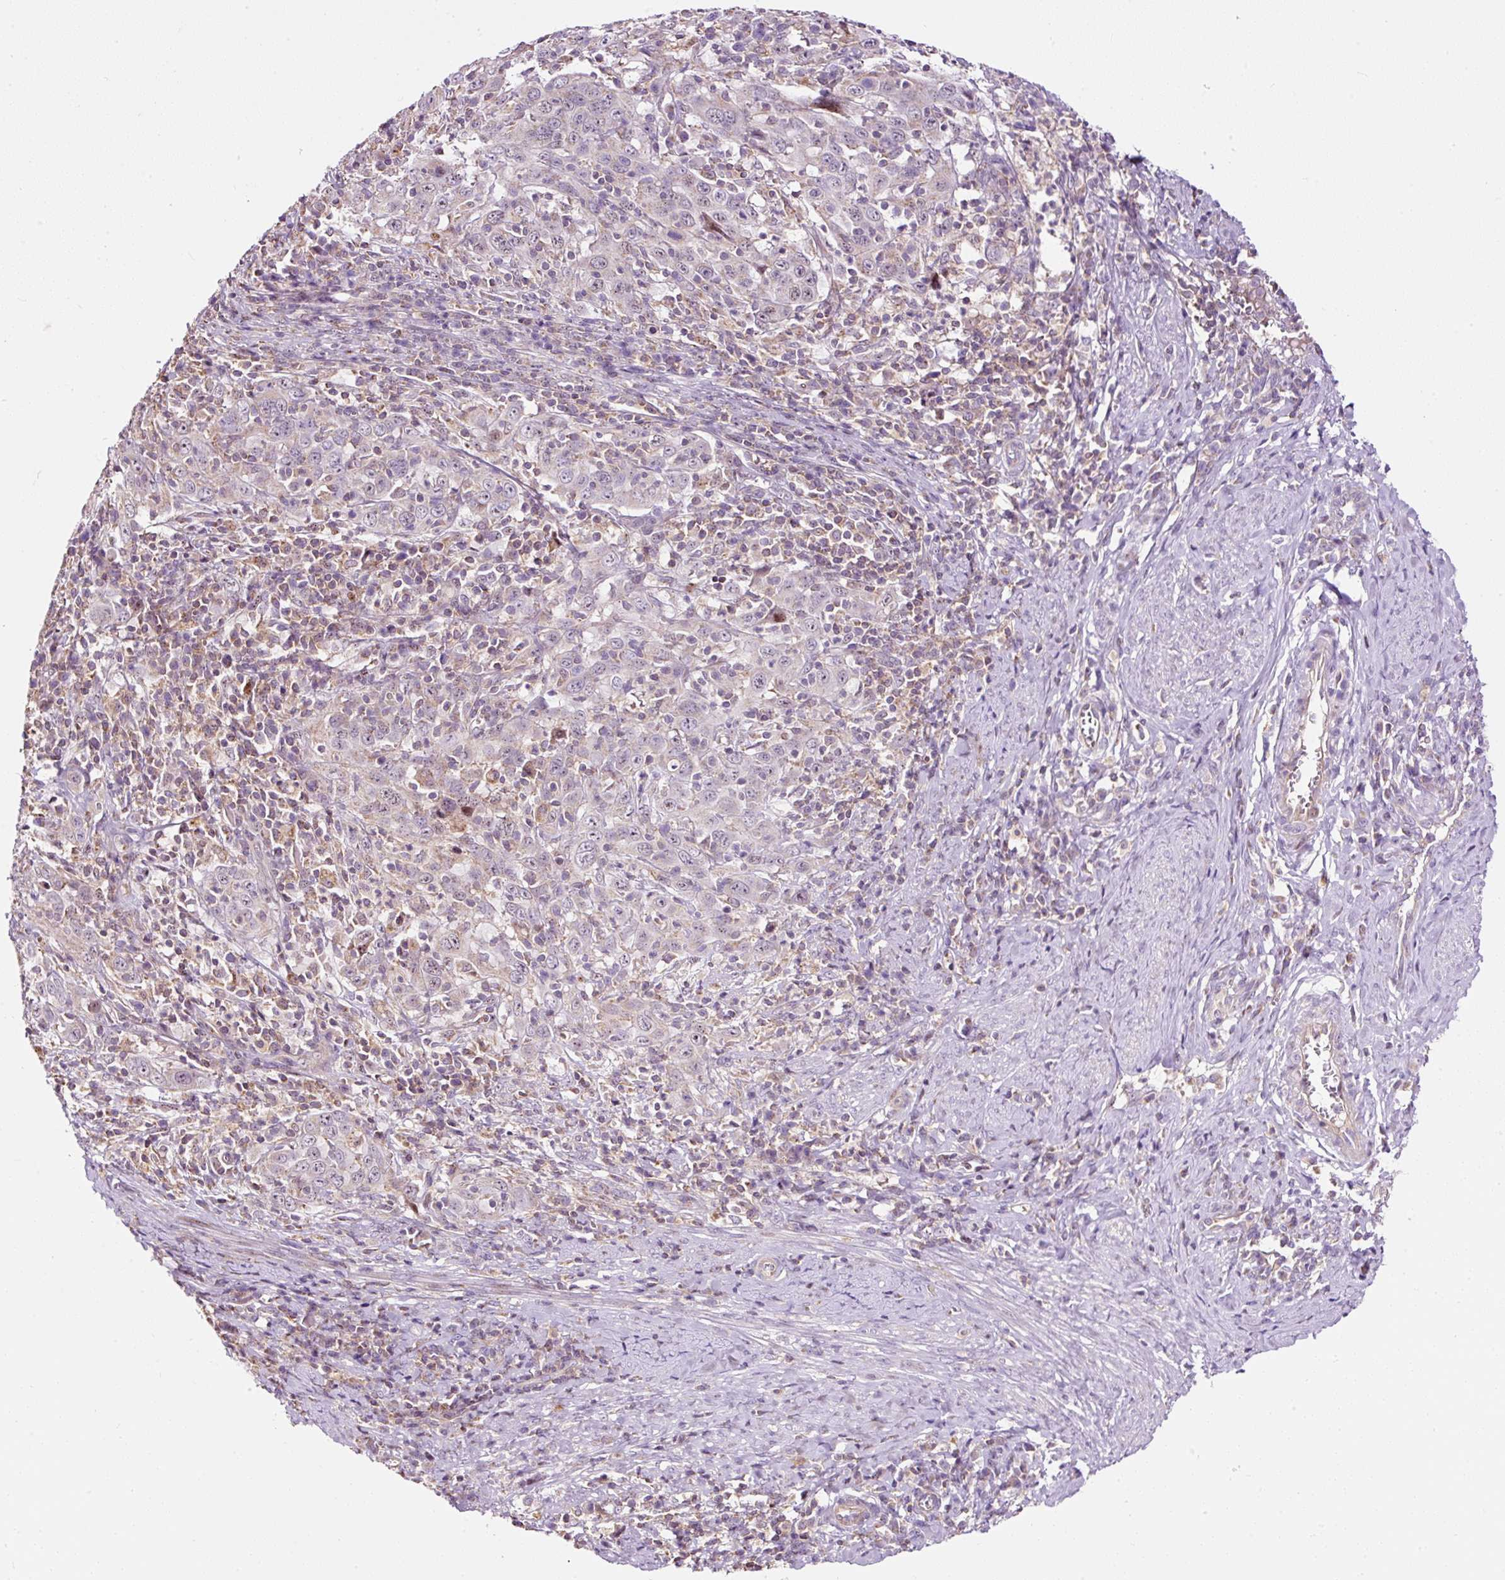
{"staining": {"intensity": "negative", "quantity": "none", "location": "none"}, "tissue": "cervical cancer", "cell_type": "Tumor cells", "image_type": "cancer", "snomed": [{"axis": "morphology", "description": "Squamous cell carcinoma, NOS"}, {"axis": "topography", "description": "Cervix"}], "caption": "The image exhibits no staining of tumor cells in cervical squamous cell carcinoma.", "gene": "BOLA3", "patient": {"sex": "female", "age": 46}}